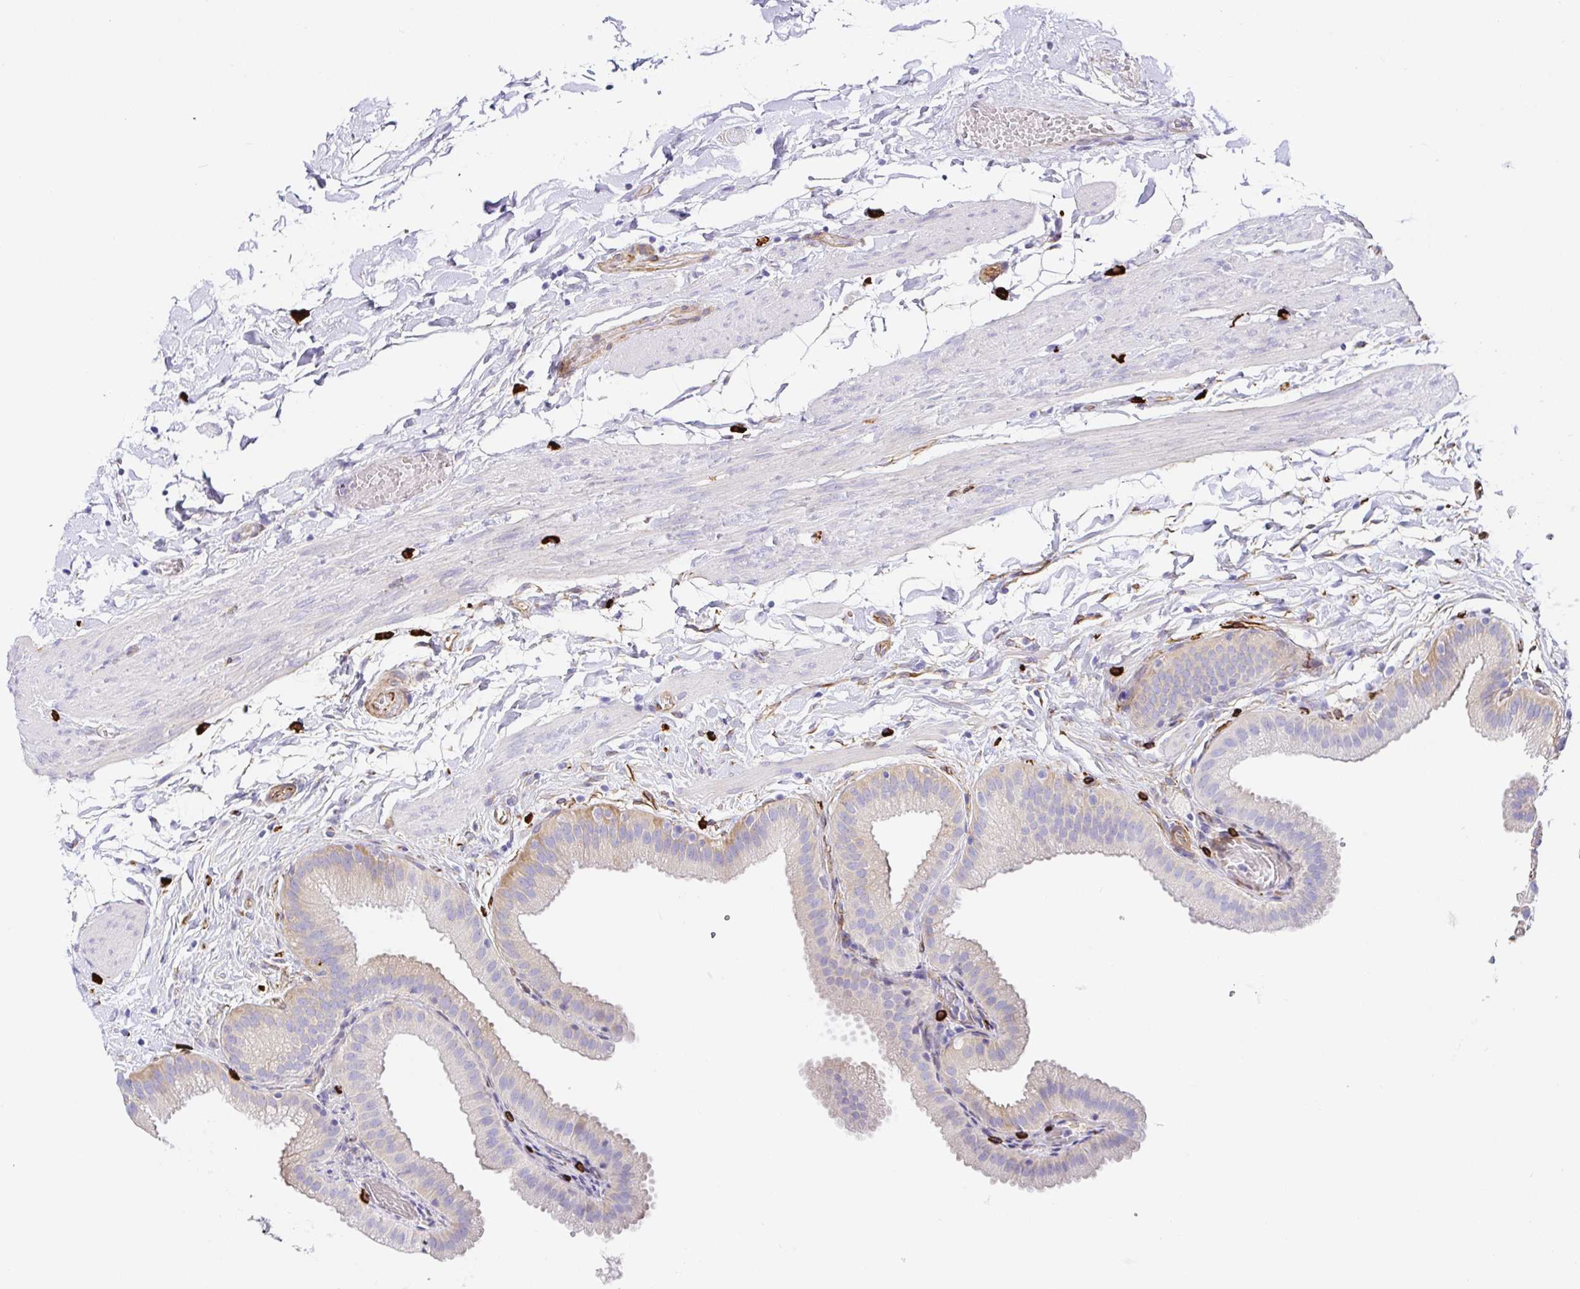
{"staining": {"intensity": "negative", "quantity": "none", "location": "none"}, "tissue": "gallbladder", "cell_type": "Glandular cells", "image_type": "normal", "snomed": [{"axis": "morphology", "description": "Normal tissue, NOS"}, {"axis": "topography", "description": "Gallbladder"}], "caption": "The IHC histopathology image has no significant positivity in glandular cells of gallbladder.", "gene": "DOCK1", "patient": {"sex": "female", "age": 63}}